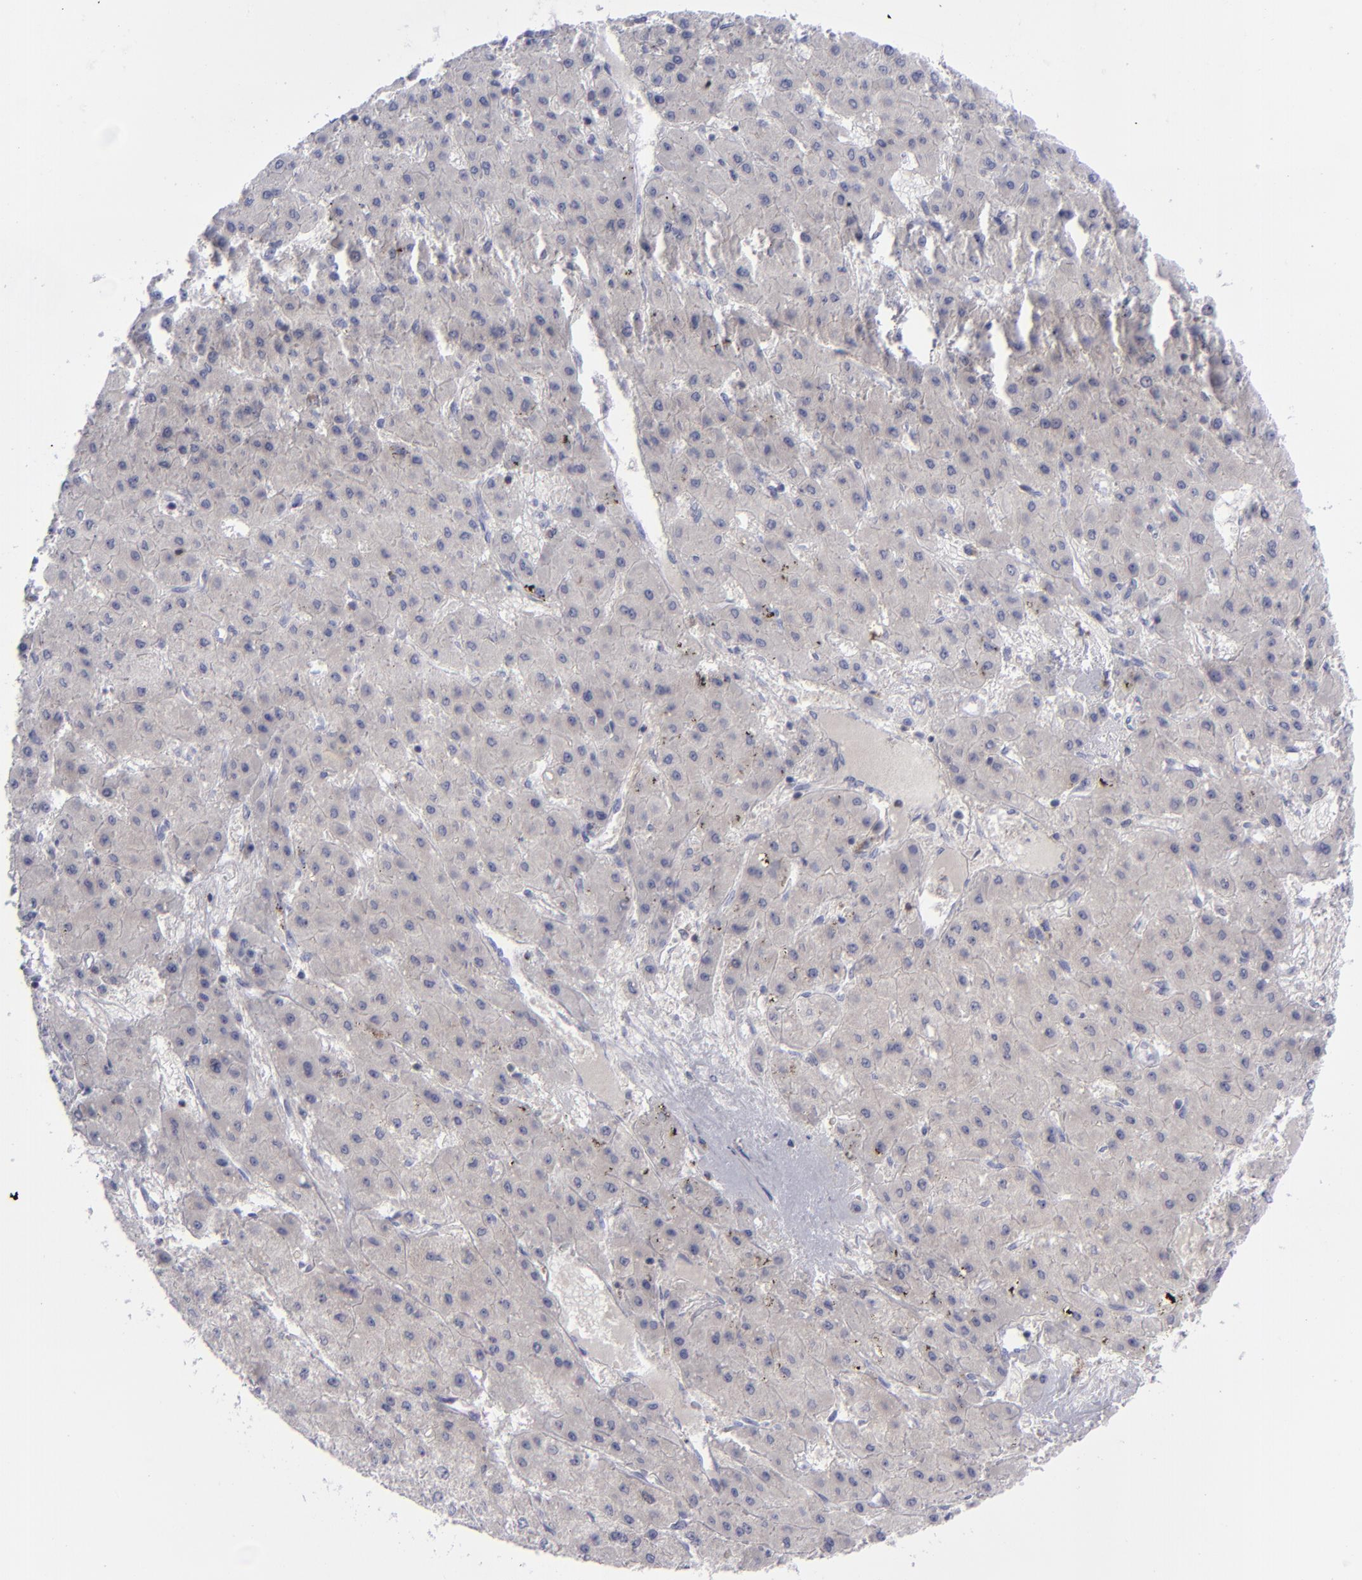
{"staining": {"intensity": "negative", "quantity": "none", "location": "none"}, "tissue": "liver cancer", "cell_type": "Tumor cells", "image_type": "cancer", "snomed": [{"axis": "morphology", "description": "Carcinoma, Hepatocellular, NOS"}, {"axis": "topography", "description": "Liver"}], "caption": "IHC micrograph of liver hepatocellular carcinoma stained for a protein (brown), which reveals no positivity in tumor cells.", "gene": "AURKA", "patient": {"sex": "female", "age": 52}}